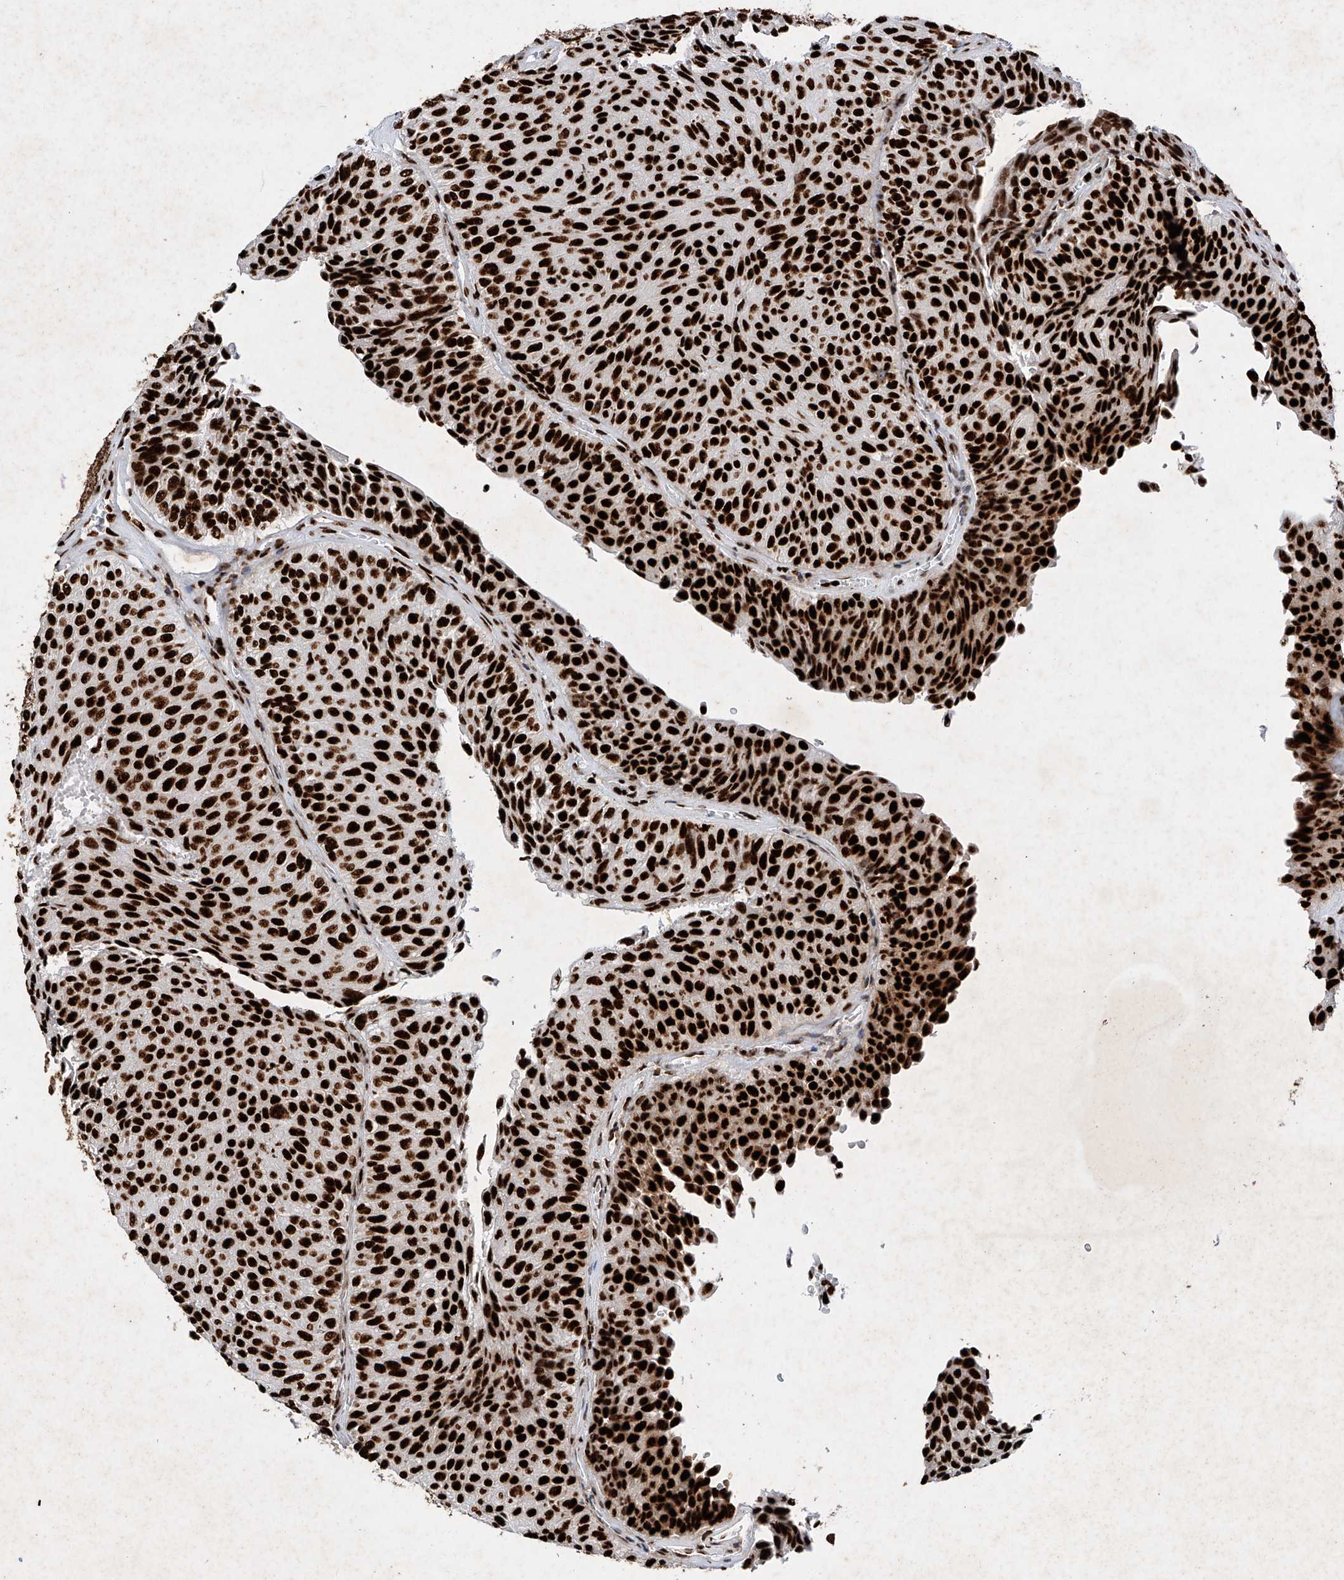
{"staining": {"intensity": "strong", "quantity": ">75%", "location": "nuclear"}, "tissue": "urothelial cancer", "cell_type": "Tumor cells", "image_type": "cancer", "snomed": [{"axis": "morphology", "description": "Urothelial carcinoma, Low grade"}, {"axis": "topography", "description": "Urinary bladder"}], "caption": "The histopathology image shows a brown stain indicating the presence of a protein in the nuclear of tumor cells in urothelial carcinoma (low-grade).", "gene": "SRSF6", "patient": {"sex": "male", "age": 78}}